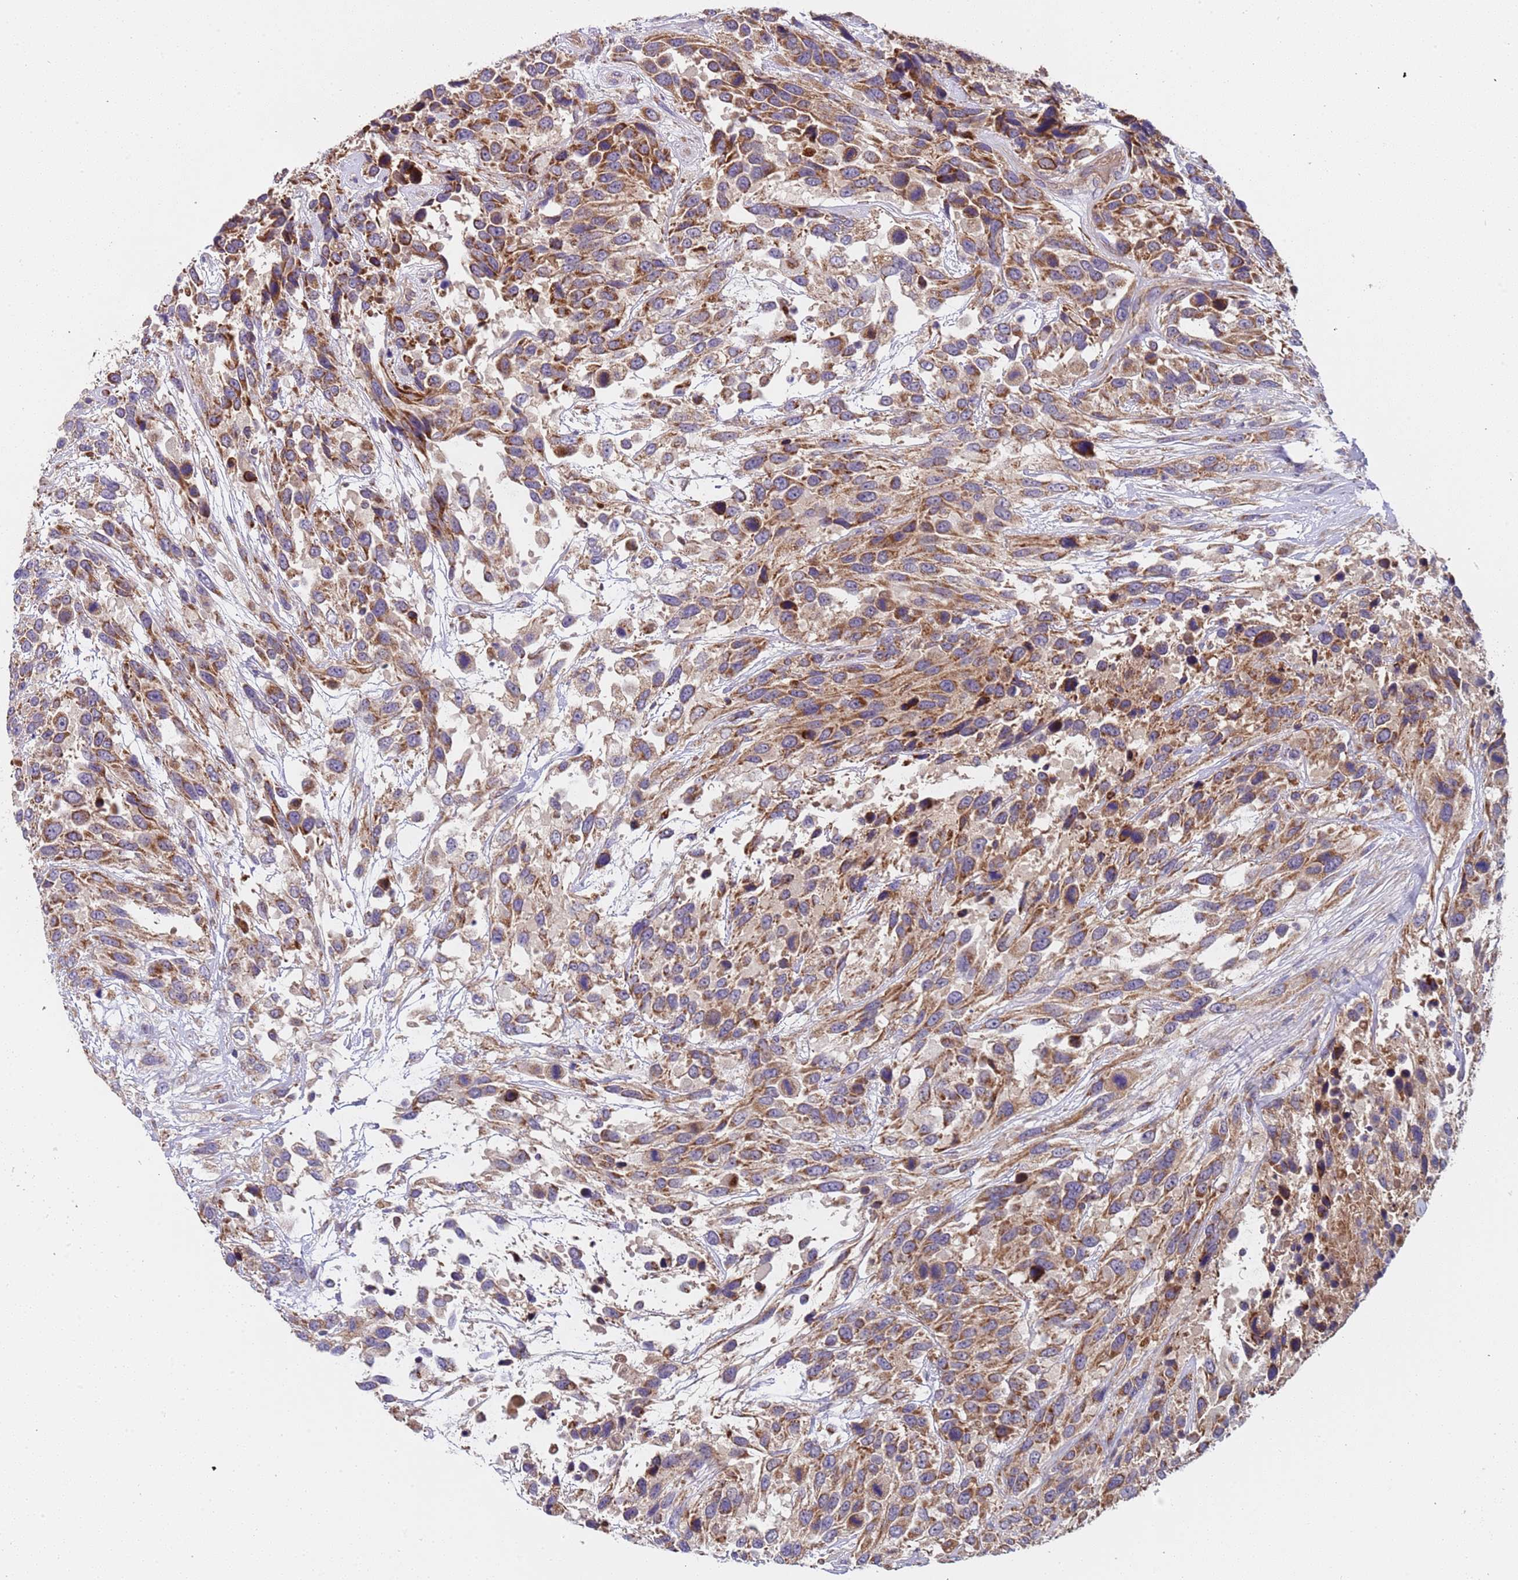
{"staining": {"intensity": "strong", "quantity": ">75%", "location": "cytoplasmic/membranous"}, "tissue": "urothelial cancer", "cell_type": "Tumor cells", "image_type": "cancer", "snomed": [{"axis": "morphology", "description": "Urothelial carcinoma, High grade"}, {"axis": "topography", "description": "Urinary bladder"}], "caption": "A micrograph showing strong cytoplasmic/membranous positivity in about >75% of tumor cells in urothelial carcinoma (high-grade), as visualized by brown immunohistochemical staining.", "gene": "TMEM126A", "patient": {"sex": "female", "age": 70}}